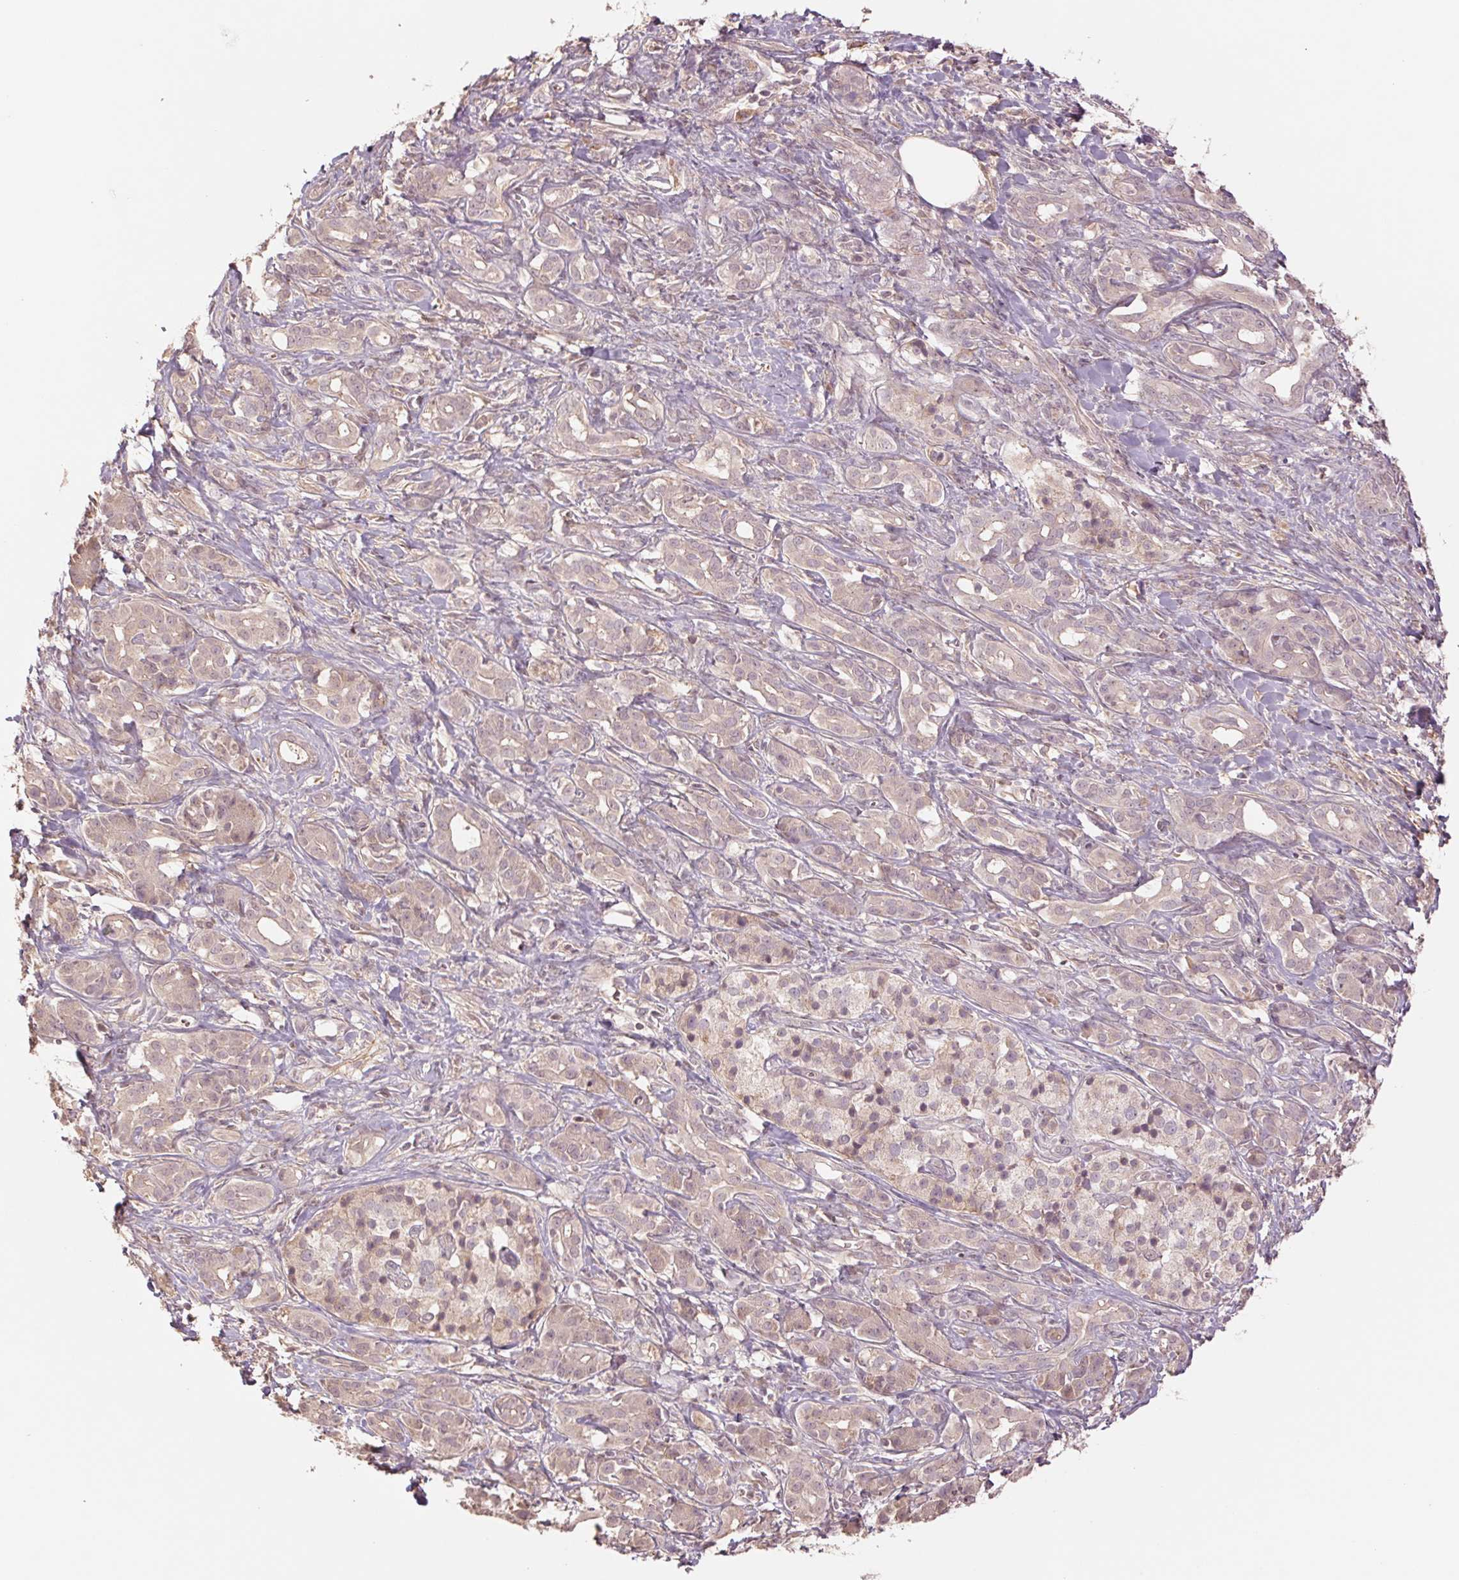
{"staining": {"intensity": "weak", "quantity": "25%-75%", "location": "cytoplasmic/membranous"}, "tissue": "pancreatic cancer", "cell_type": "Tumor cells", "image_type": "cancer", "snomed": [{"axis": "morphology", "description": "Adenocarcinoma, NOS"}, {"axis": "topography", "description": "Pancreas"}], "caption": "Pancreatic cancer stained with DAB IHC reveals low levels of weak cytoplasmic/membranous staining in about 25%-75% of tumor cells.", "gene": "PPIA", "patient": {"sex": "male", "age": 61}}